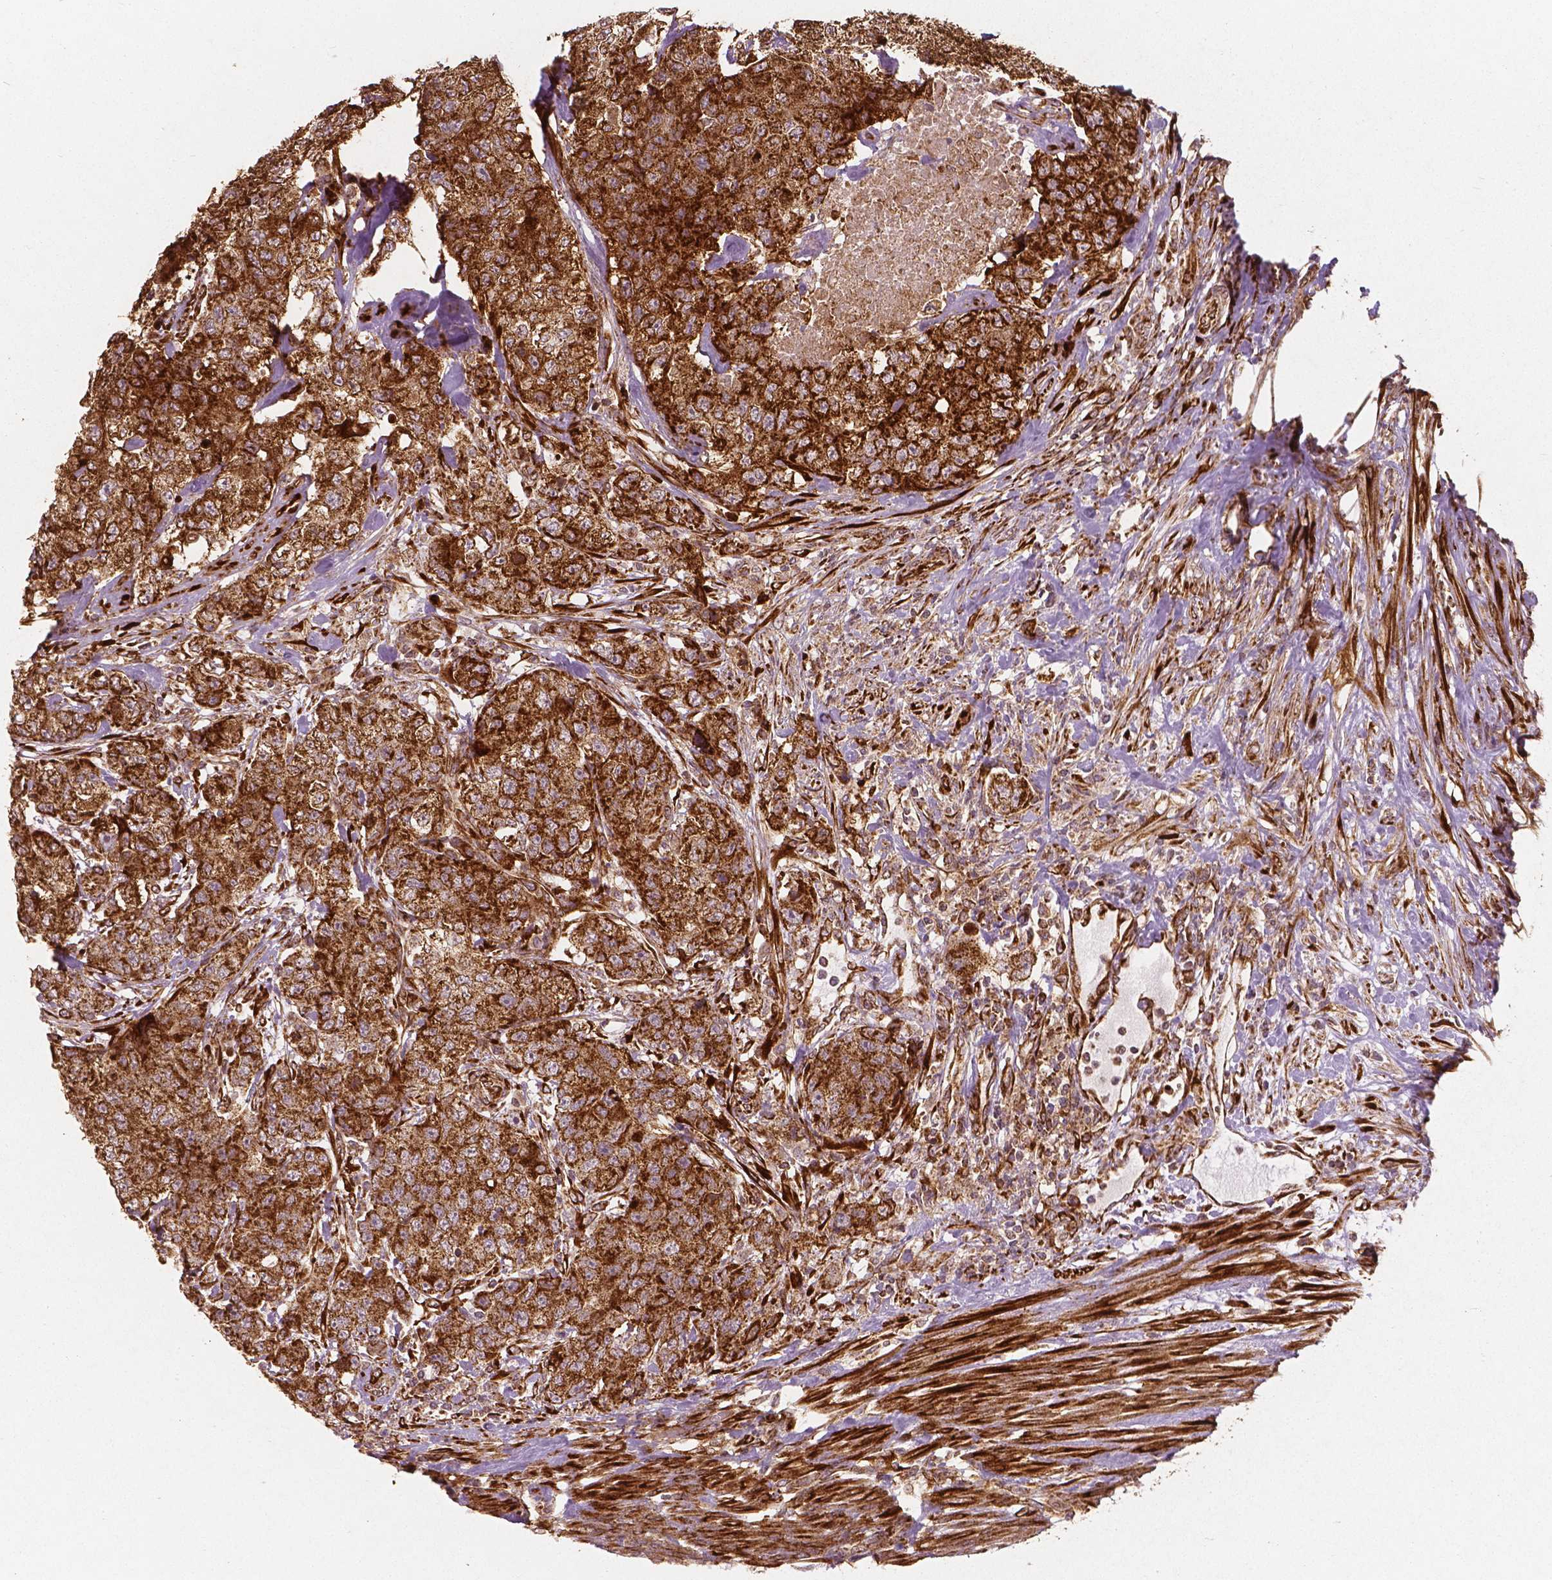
{"staining": {"intensity": "strong", "quantity": ">75%", "location": "cytoplasmic/membranous"}, "tissue": "urothelial cancer", "cell_type": "Tumor cells", "image_type": "cancer", "snomed": [{"axis": "morphology", "description": "Urothelial carcinoma, High grade"}, {"axis": "topography", "description": "Urinary bladder"}], "caption": "IHC histopathology image of urothelial carcinoma (high-grade) stained for a protein (brown), which shows high levels of strong cytoplasmic/membranous staining in approximately >75% of tumor cells.", "gene": "PGAM5", "patient": {"sex": "female", "age": 78}}